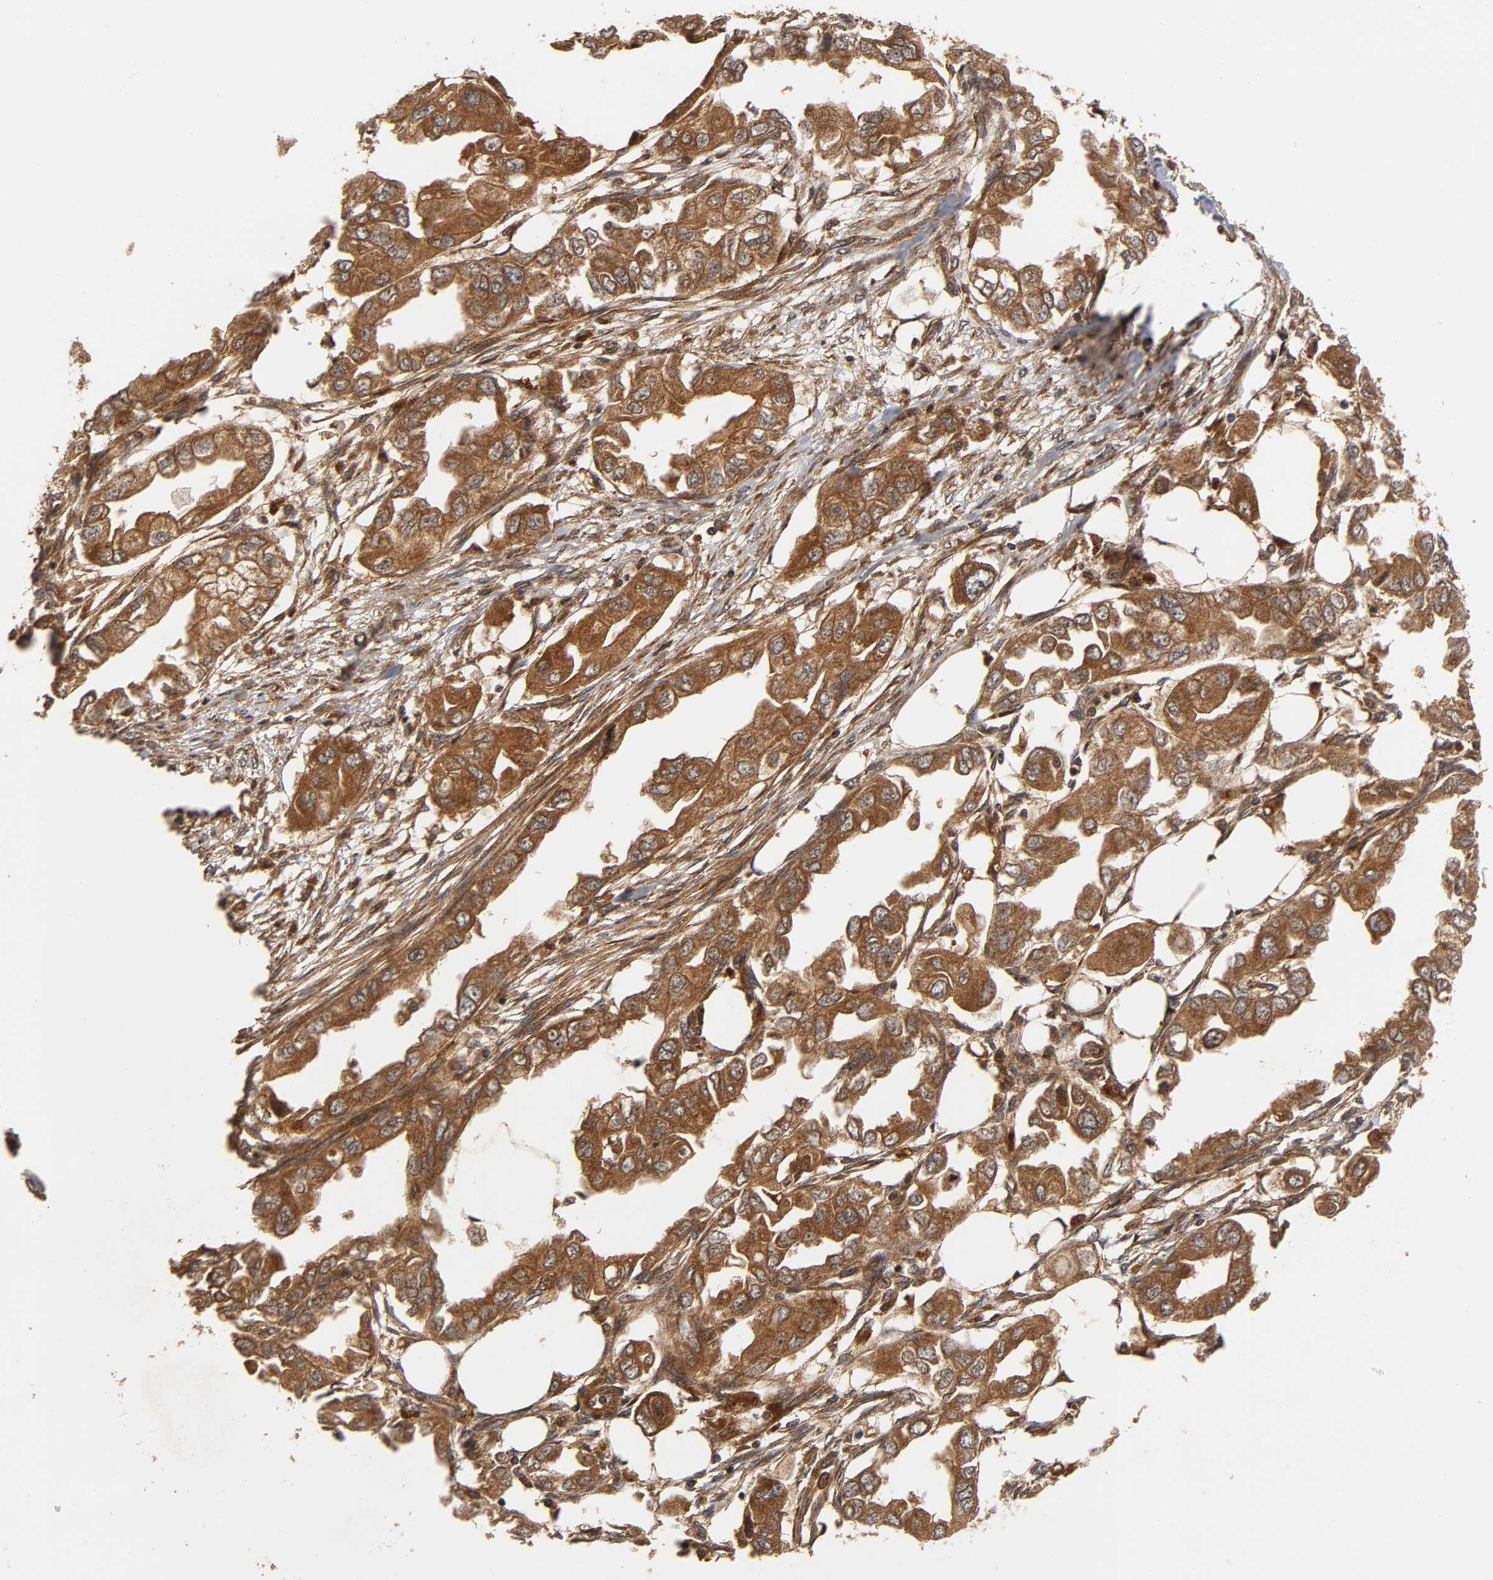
{"staining": {"intensity": "strong", "quantity": ">75%", "location": "cytoplasmic/membranous"}, "tissue": "endometrial cancer", "cell_type": "Tumor cells", "image_type": "cancer", "snomed": [{"axis": "morphology", "description": "Adenocarcinoma, NOS"}, {"axis": "topography", "description": "Endometrium"}], "caption": "A brown stain highlights strong cytoplasmic/membranous expression of a protein in human endometrial cancer (adenocarcinoma) tumor cells.", "gene": "IKBKB", "patient": {"sex": "female", "age": 67}}